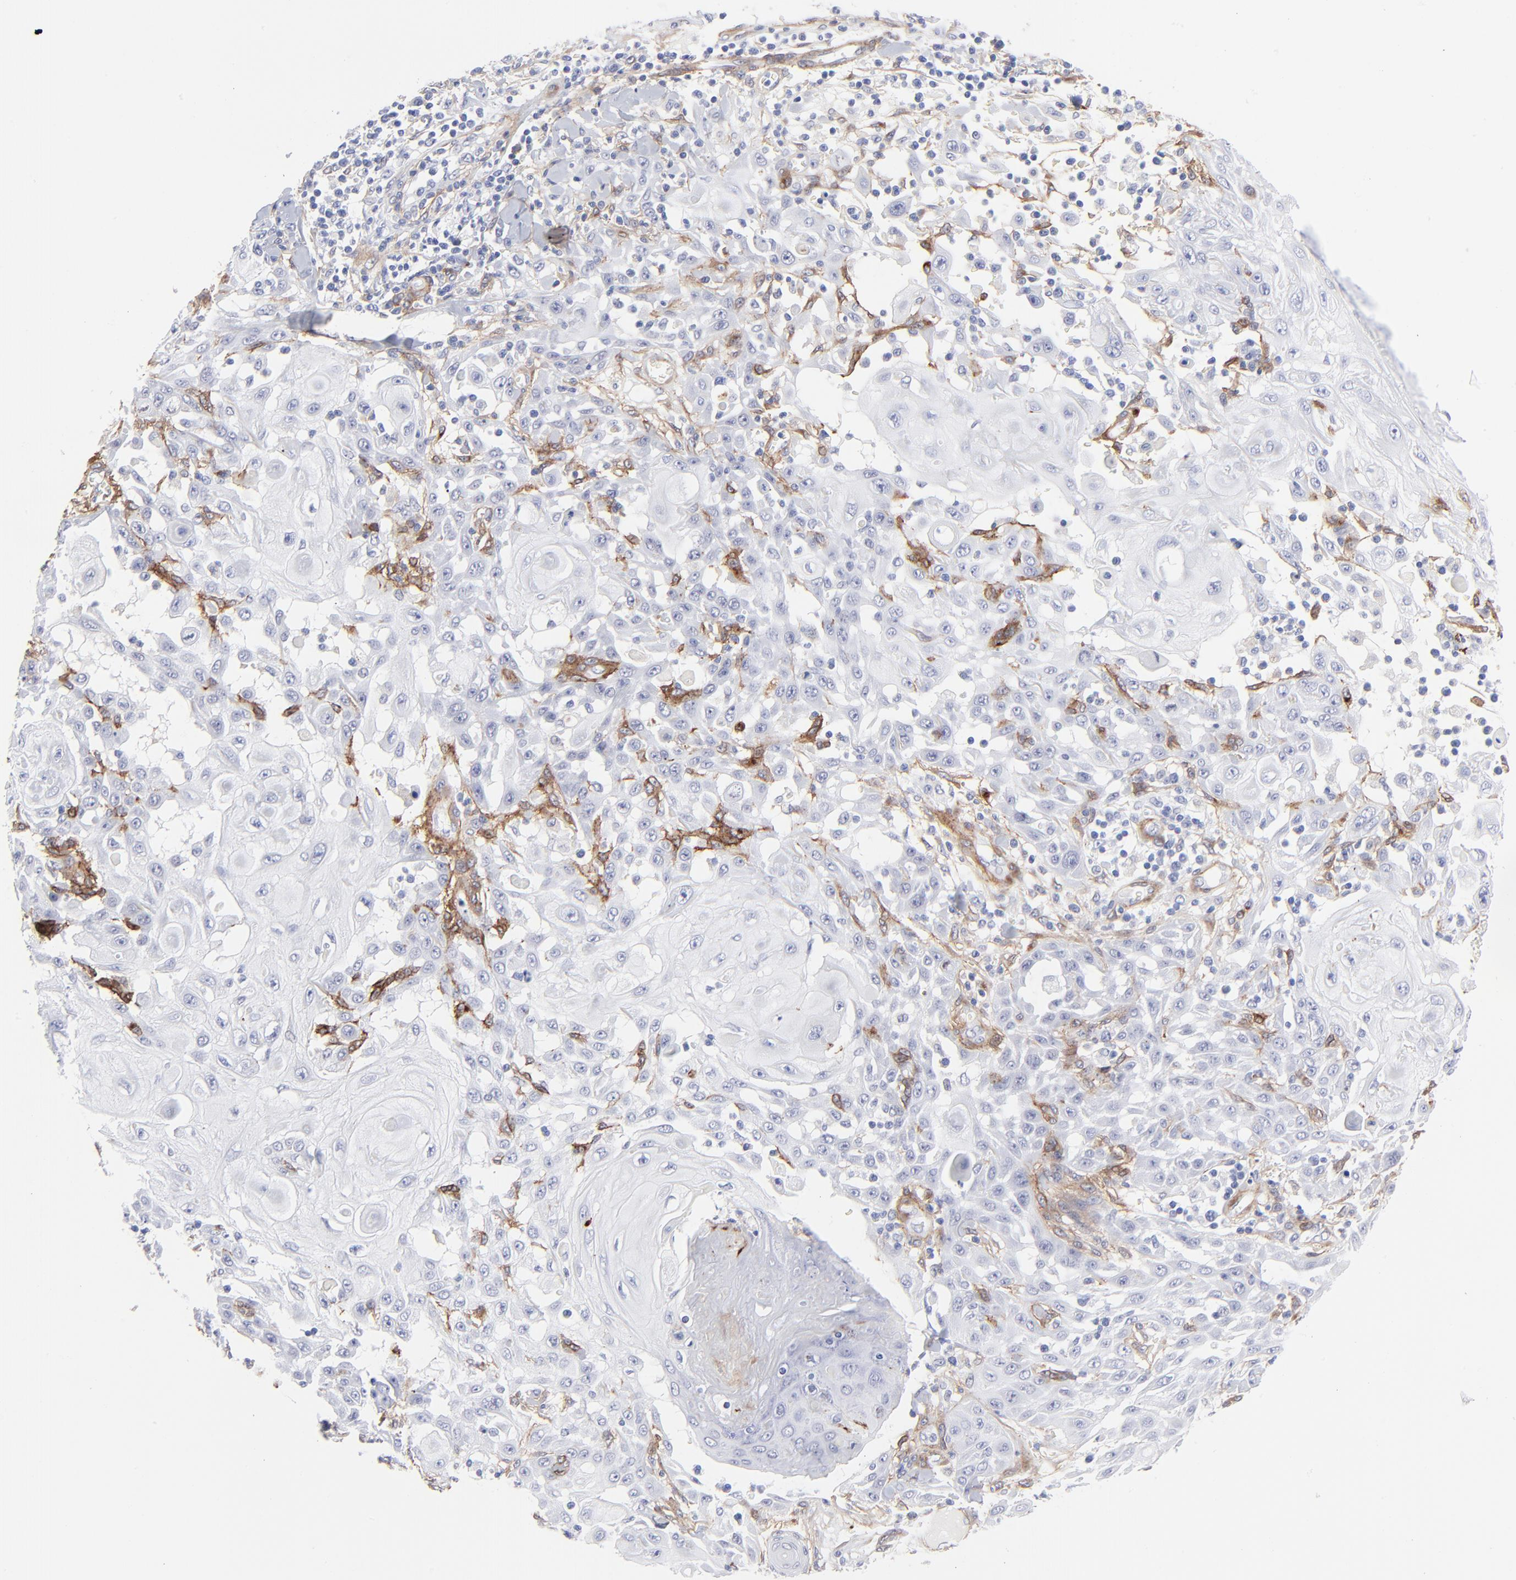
{"staining": {"intensity": "negative", "quantity": "none", "location": "none"}, "tissue": "skin cancer", "cell_type": "Tumor cells", "image_type": "cancer", "snomed": [{"axis": "morphology", "description": "Squamous cell carcinoma, NOS"}, {"axis": "topography", "description": "Skin"}], "caption": "Tumor cells show no significant positivity in skin cancer (squamous cell carcinoma).", "gene": "PDGFRB", "patient": {"sex": "male", "age": 24}}